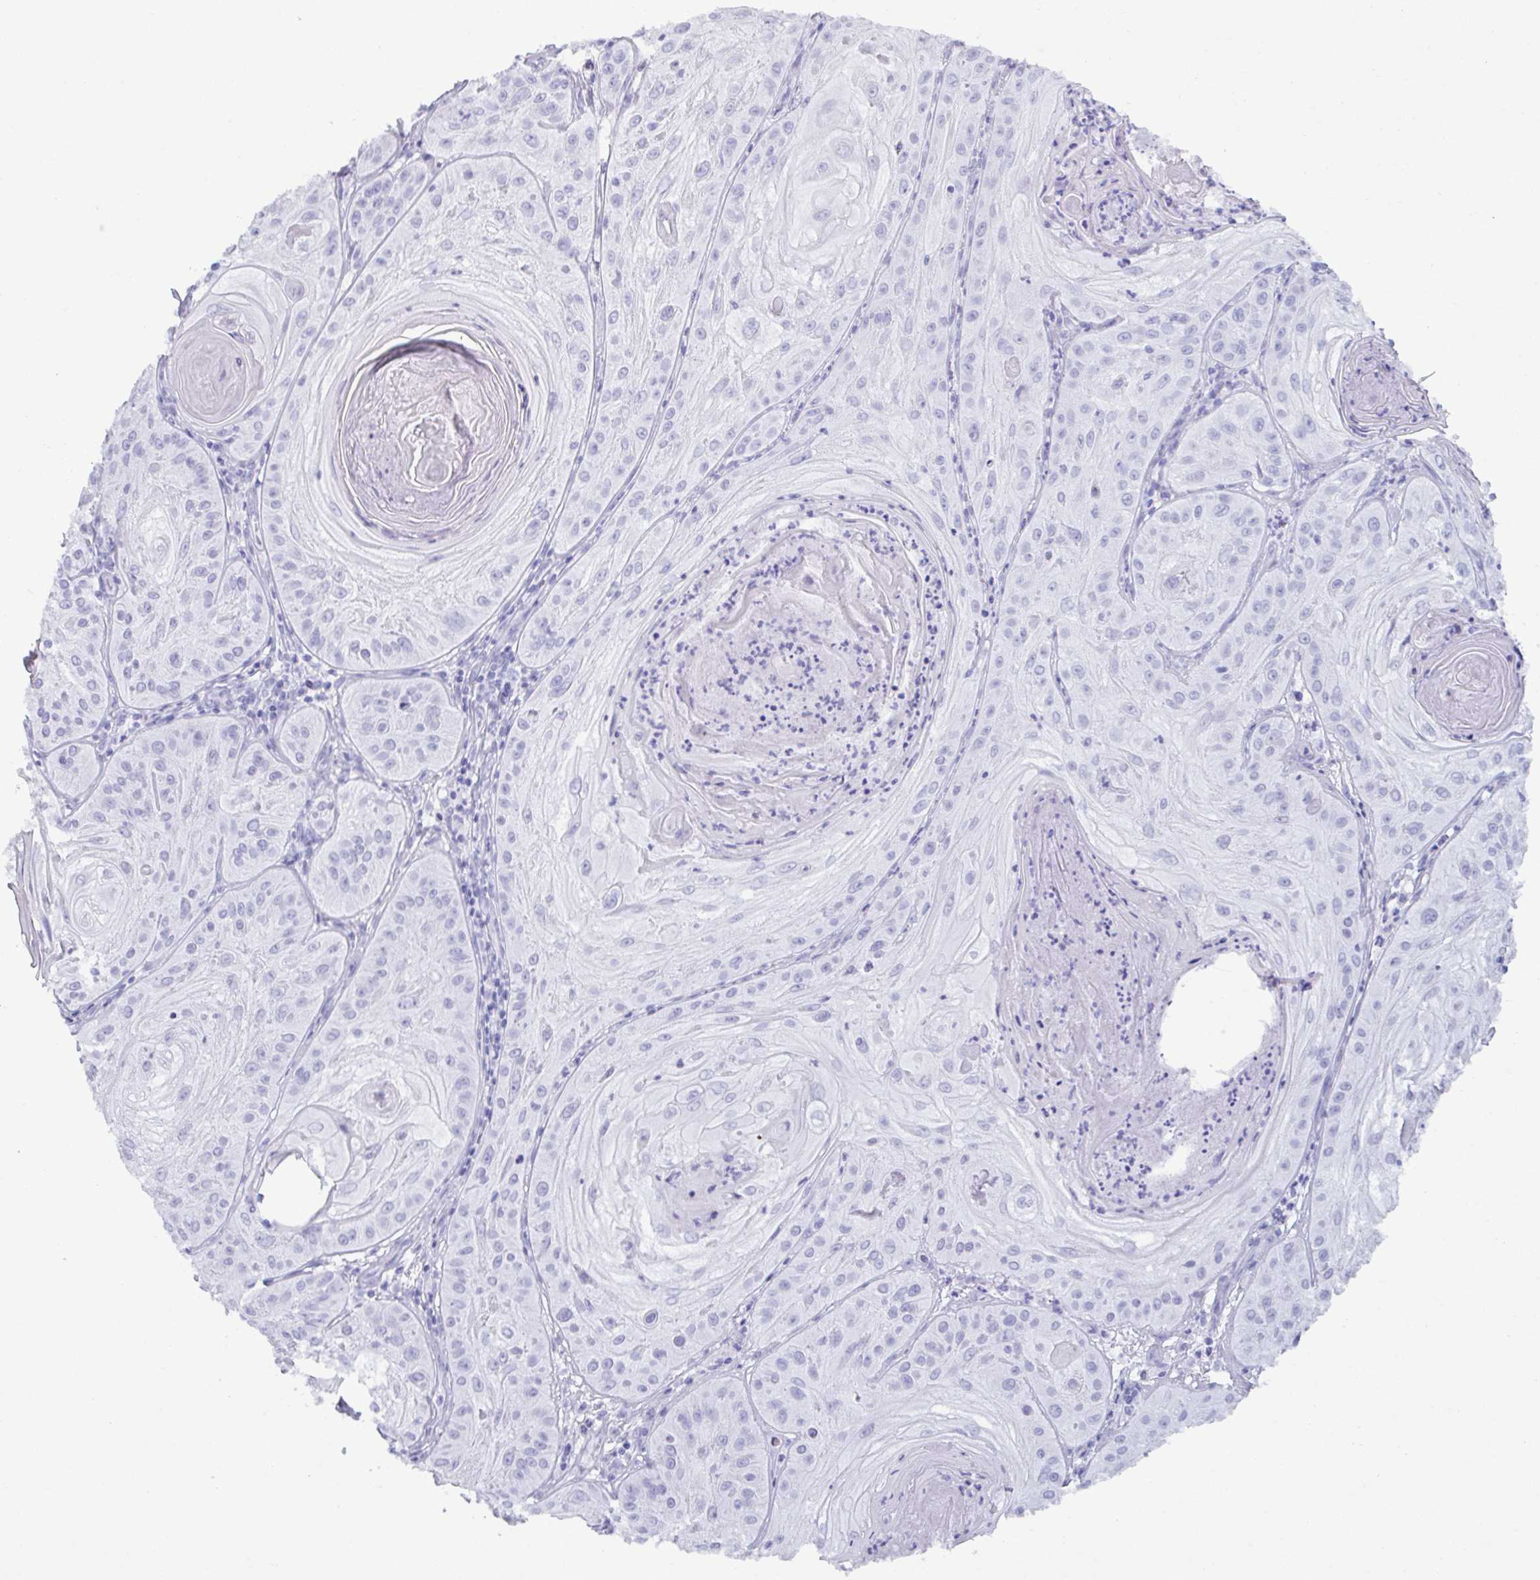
{"staining": {"intensity": "negative", "quantity": "none", "location": "none"}, "tissue": "skin cancer", "cell_type": "Tumor cells", "image_type": "cancer", "snomed": [{"axis": "morphology", "description": "Squamous cell carcinoma, NOS"}, {"axis": "topography", "description": "Skin"}], "caption": "DAB immunohistochemical staining of skin cancer reveals no significant positivity in tumor cells.", "gene": "MRGPRG", "patient": {"sex": "male", "age": 85}}